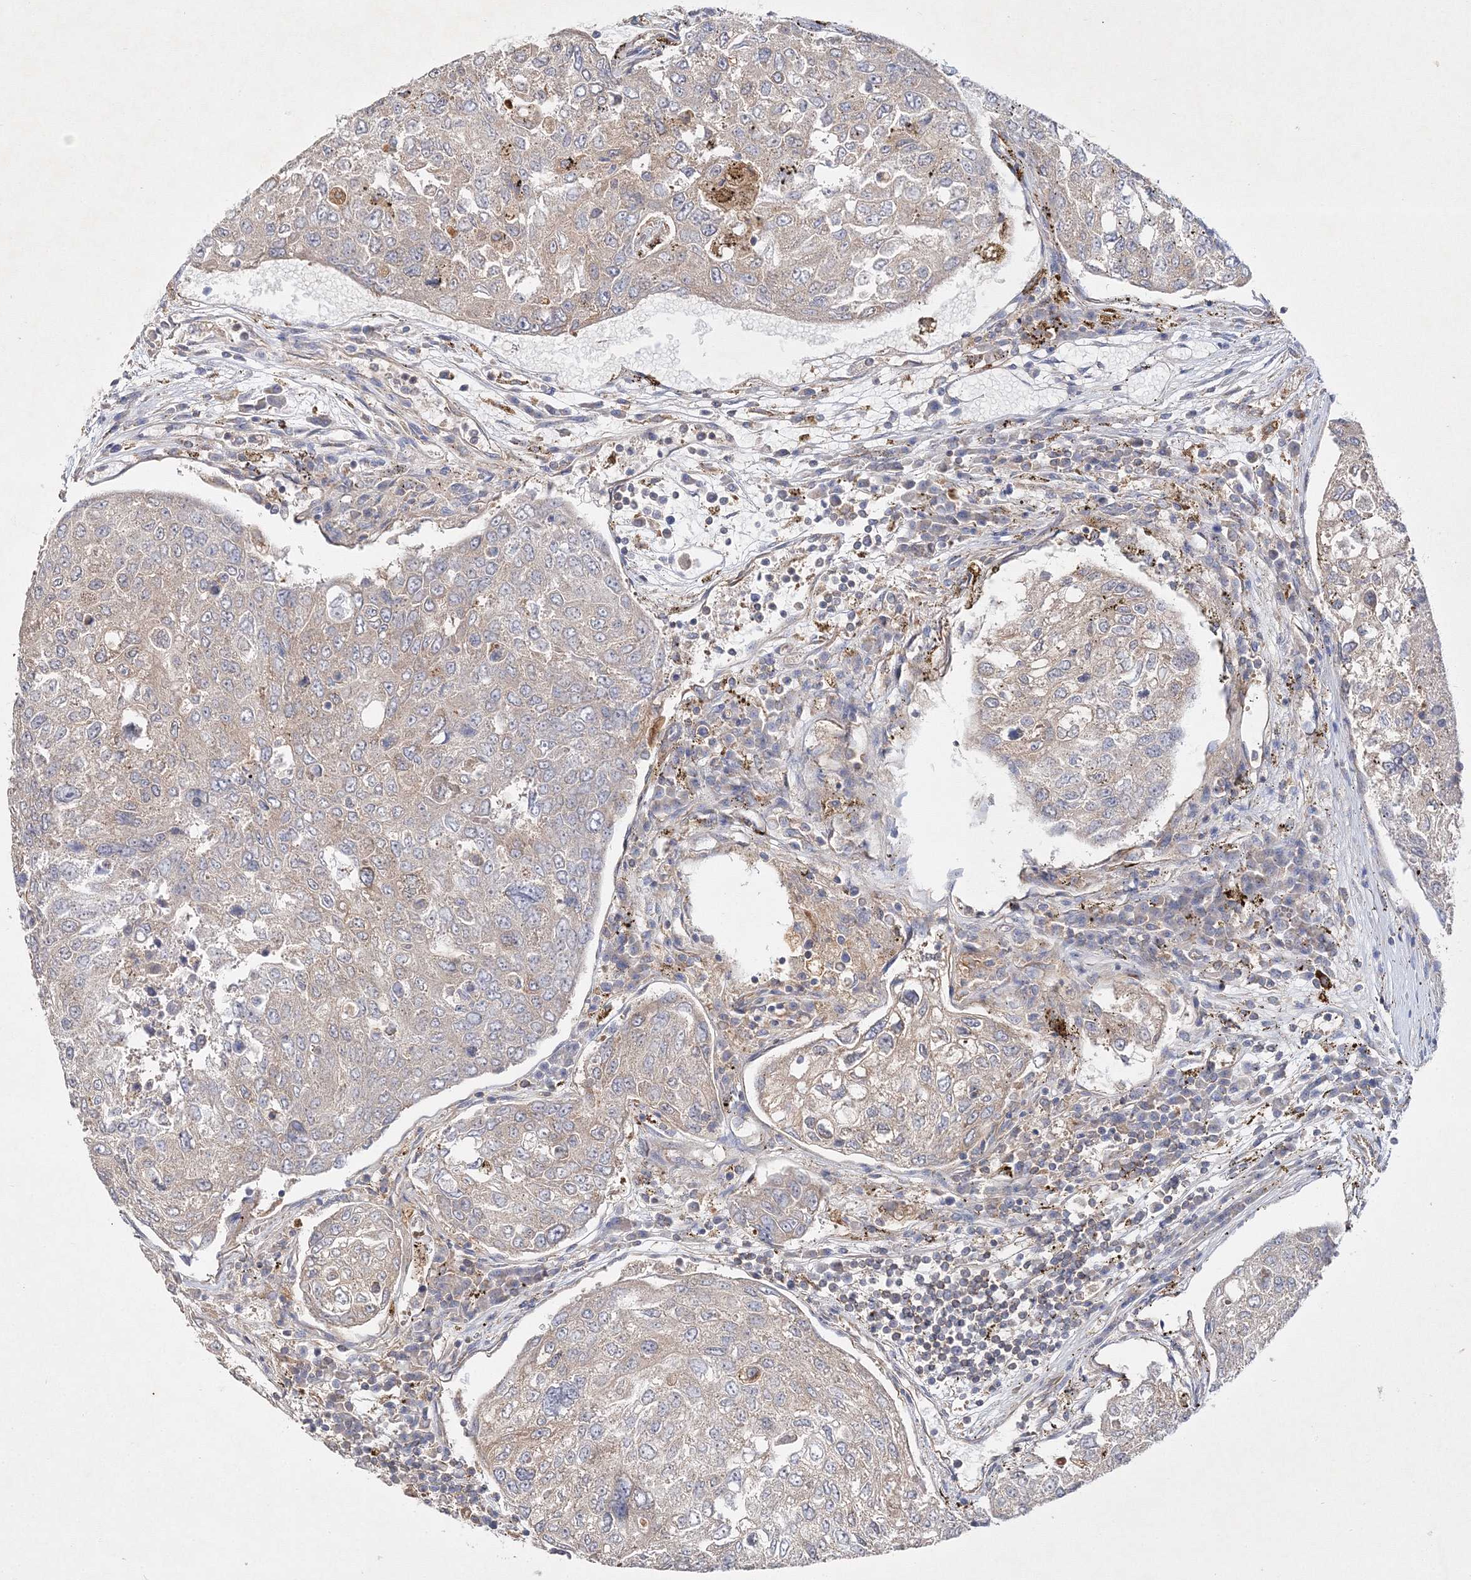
{"staining": {"intensity": "negative", "quantity": "none", "location": "none"}, "tissue": "urothelial cancer", "cell_type": "Tumor cells", "image_type": "cancer", "snomed": [{"axis": "morphology", "description": "Urothelial carcinoma, High grade"}, {"axis": "topography", "description": "Lymph node"}, {"axis": "topography", "description": "Urinary bladder"}], "caption": "This is an IHC image of human urothelial carcinoma (high-grade). There is no positivity in tumor cells.", "gene": "WDR37", "patient": {"sex": "male", "age": 51}}